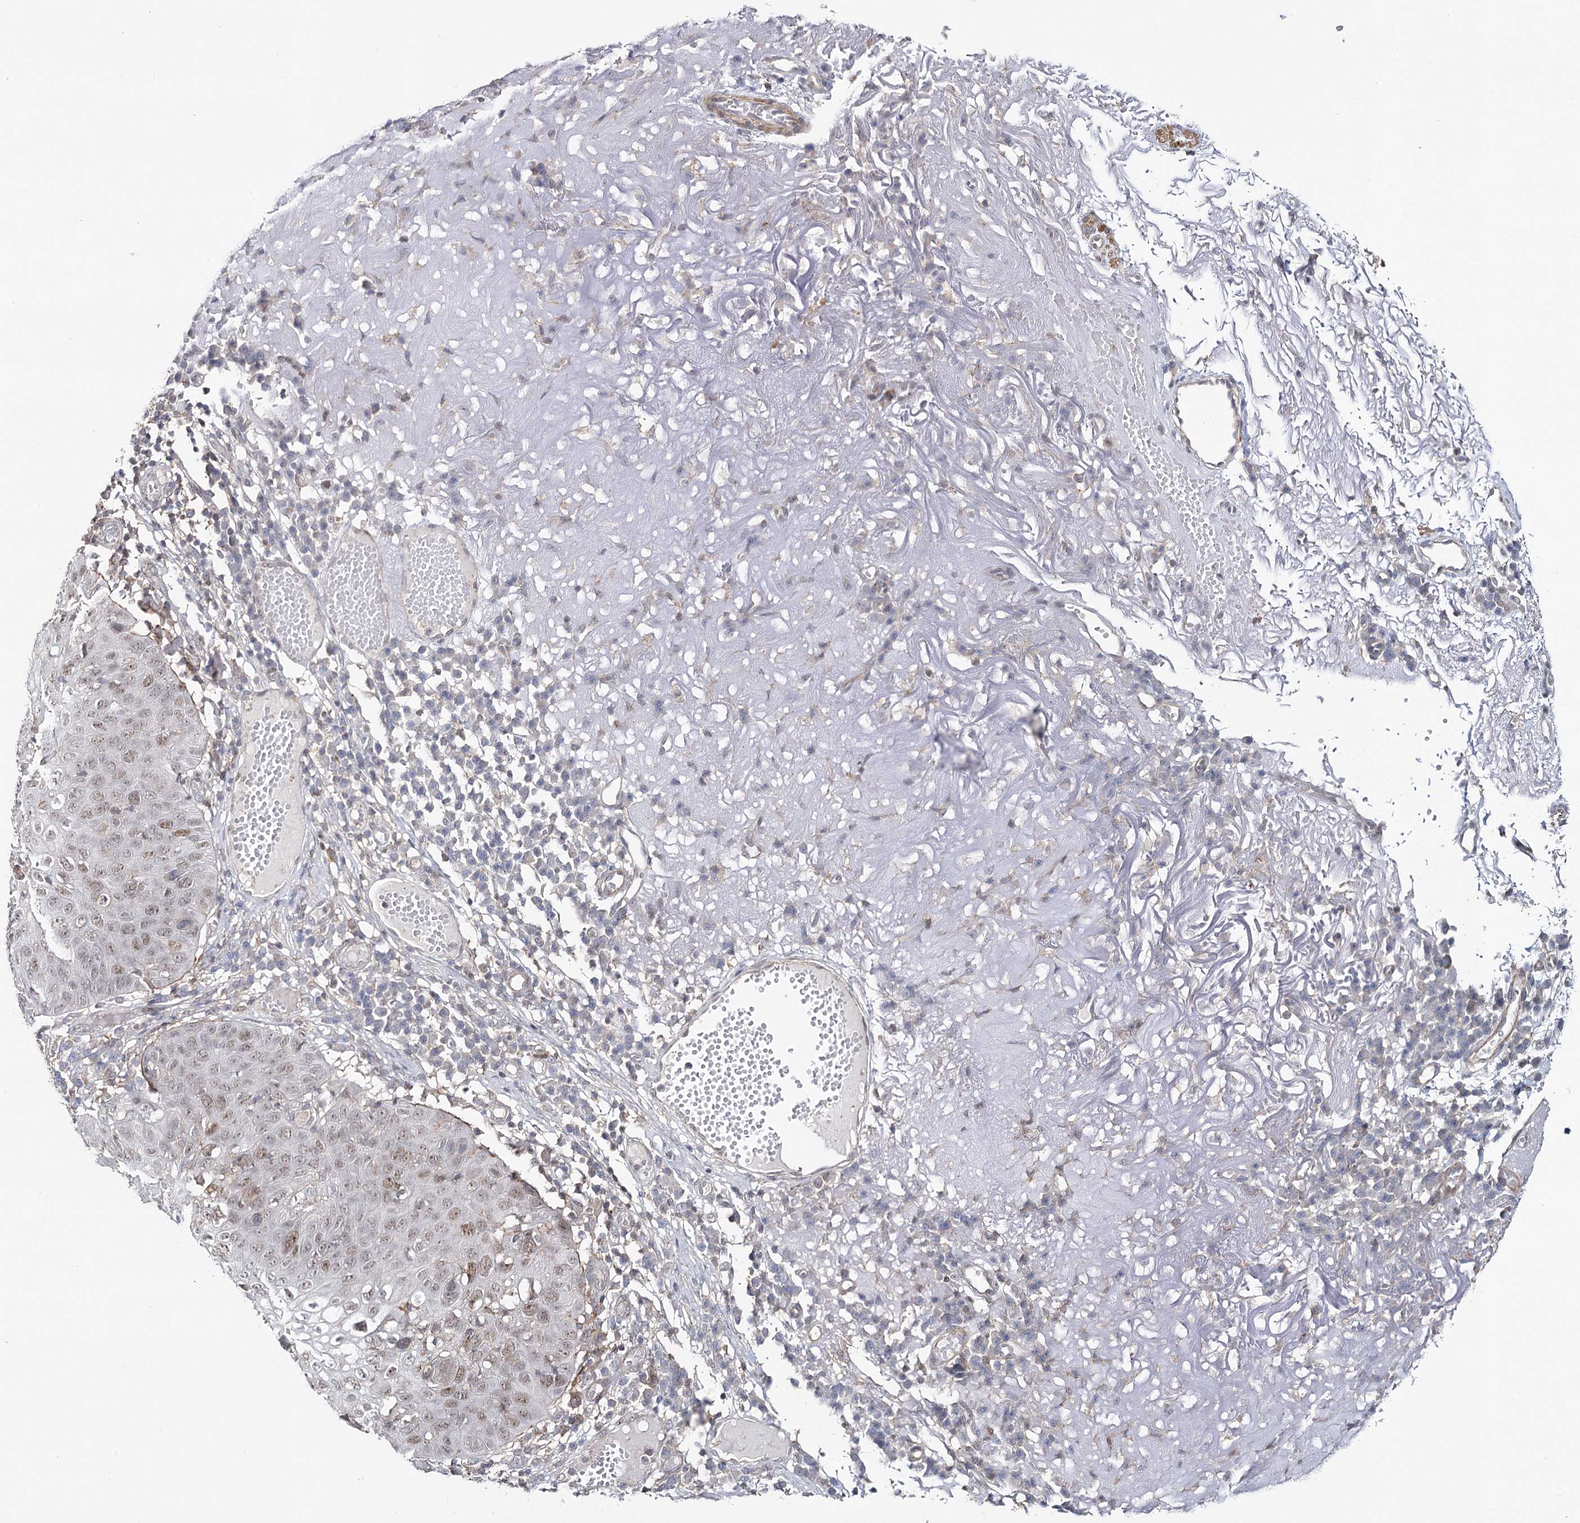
{"staining": {"intensity": "moderate", "quantity": "25%-75%", "location": "nuclear"}, "tissue": "skin cancer", "cell_type": "Tumor cells", "image_type": "cancer", "snomed": [{"axis": "morphology", "description": "Squamous cell carcinoma, NOS"}, {"axis": "topography", "description": "Skin"}], "caption": "Moderate nuclear protein expression is present in about 25%-75% of tumor cells in squamous cell carcinoma (skin).", "gene": "ZC3H8", "patient": {"sex": "female", "age": 90}}